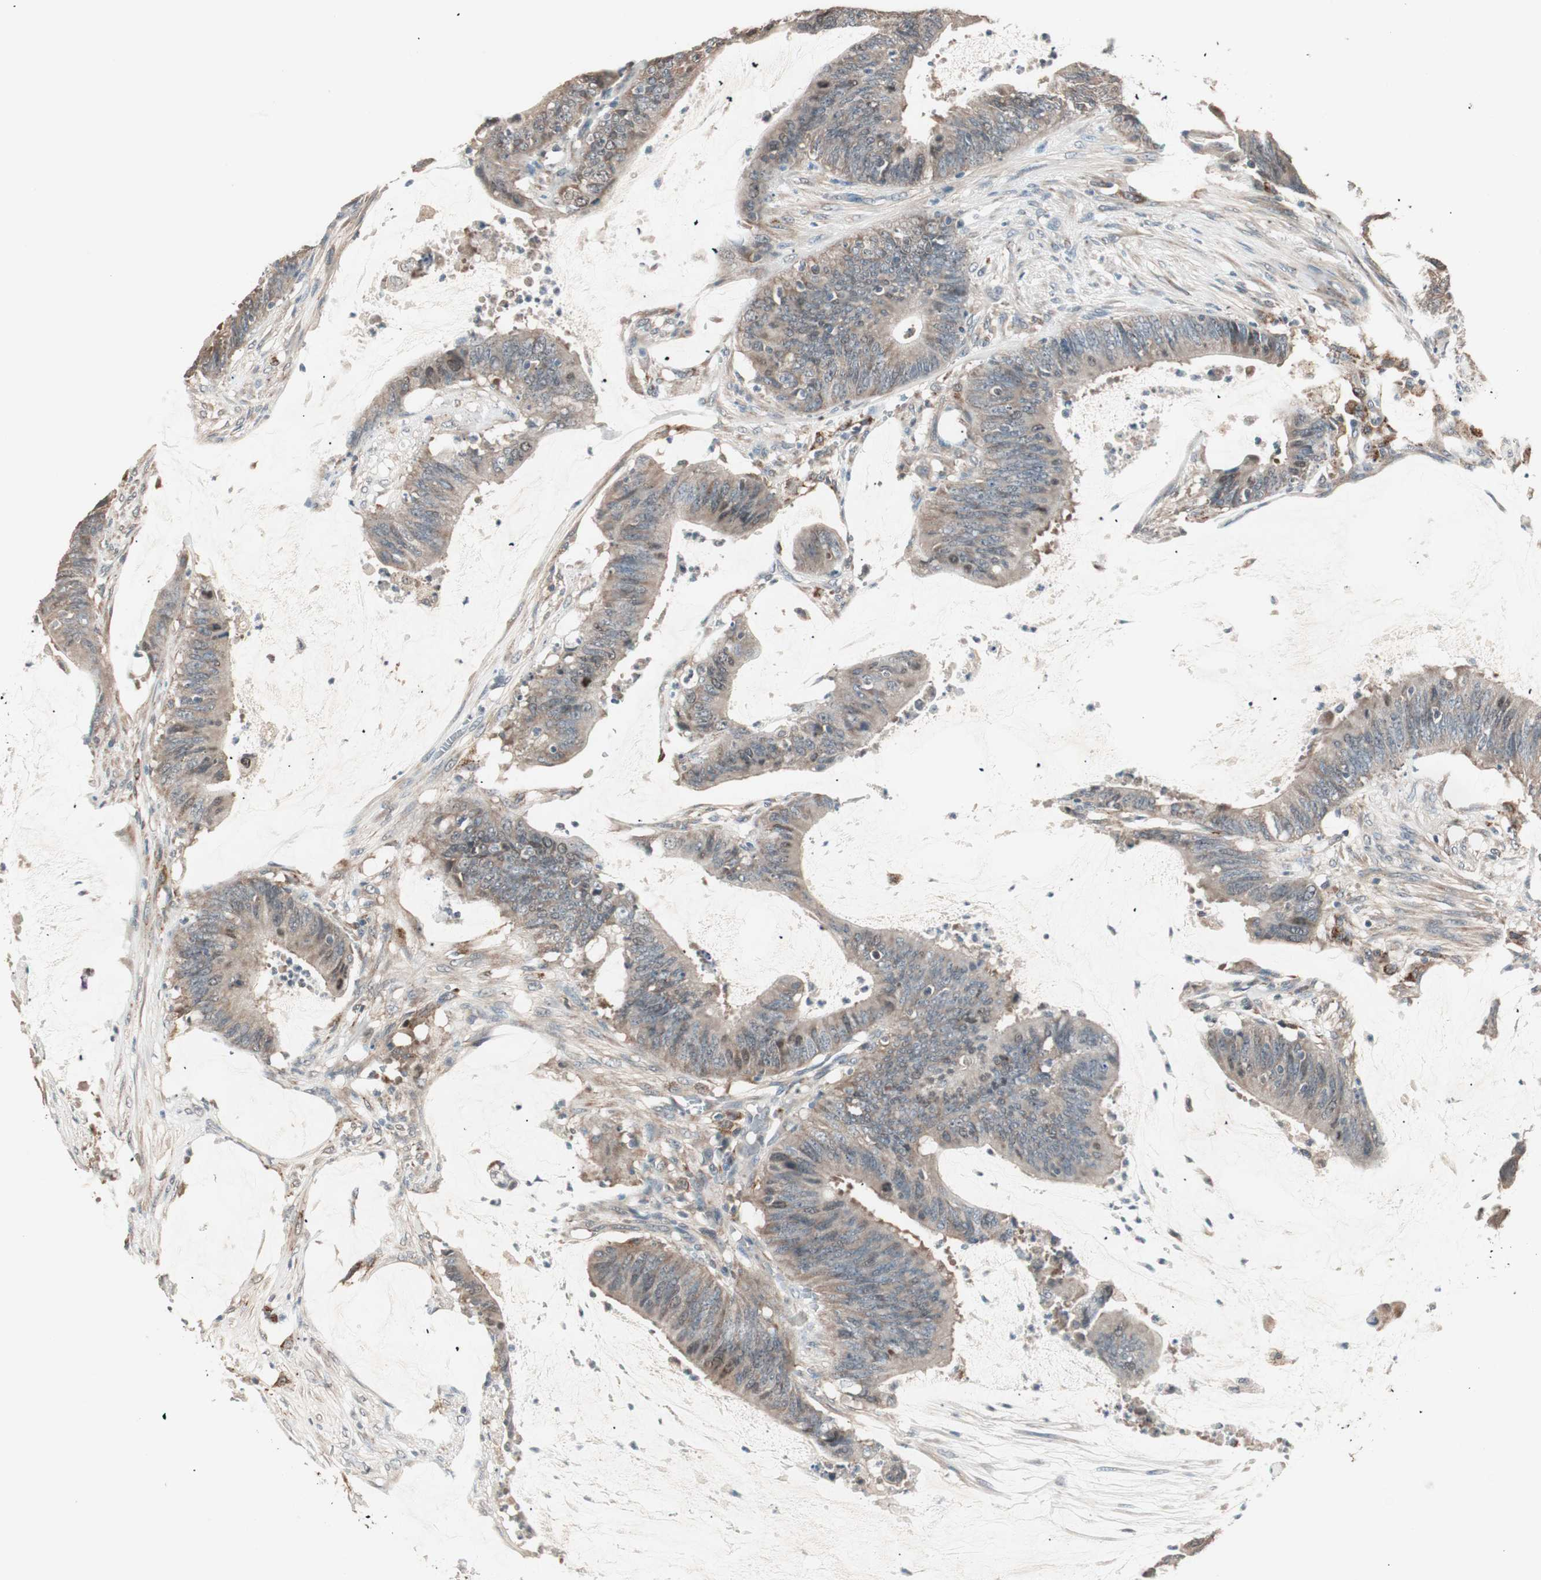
{"staining": {"intensity": "weak", "quantity": ">75%", "location": "cytoplasmic/membranous,nuclear"}, "tissue": "colorectal cancer", "cell_type": "Tumor cells", "image_type": "cancer", "snomed": [{"axis": "morphology", "description": "Adenocarcinoma, NOS"}, {"axis": "topography", "description": "Rectum"}], "caption": "Weak cytoplasmic/membranous and nuclear expression is appreciated in about >75% of tumor cells in adenocarcinoma (colorectal).", "gene": "NFRKB", "patient": {"sex": "female", "age": 66}}